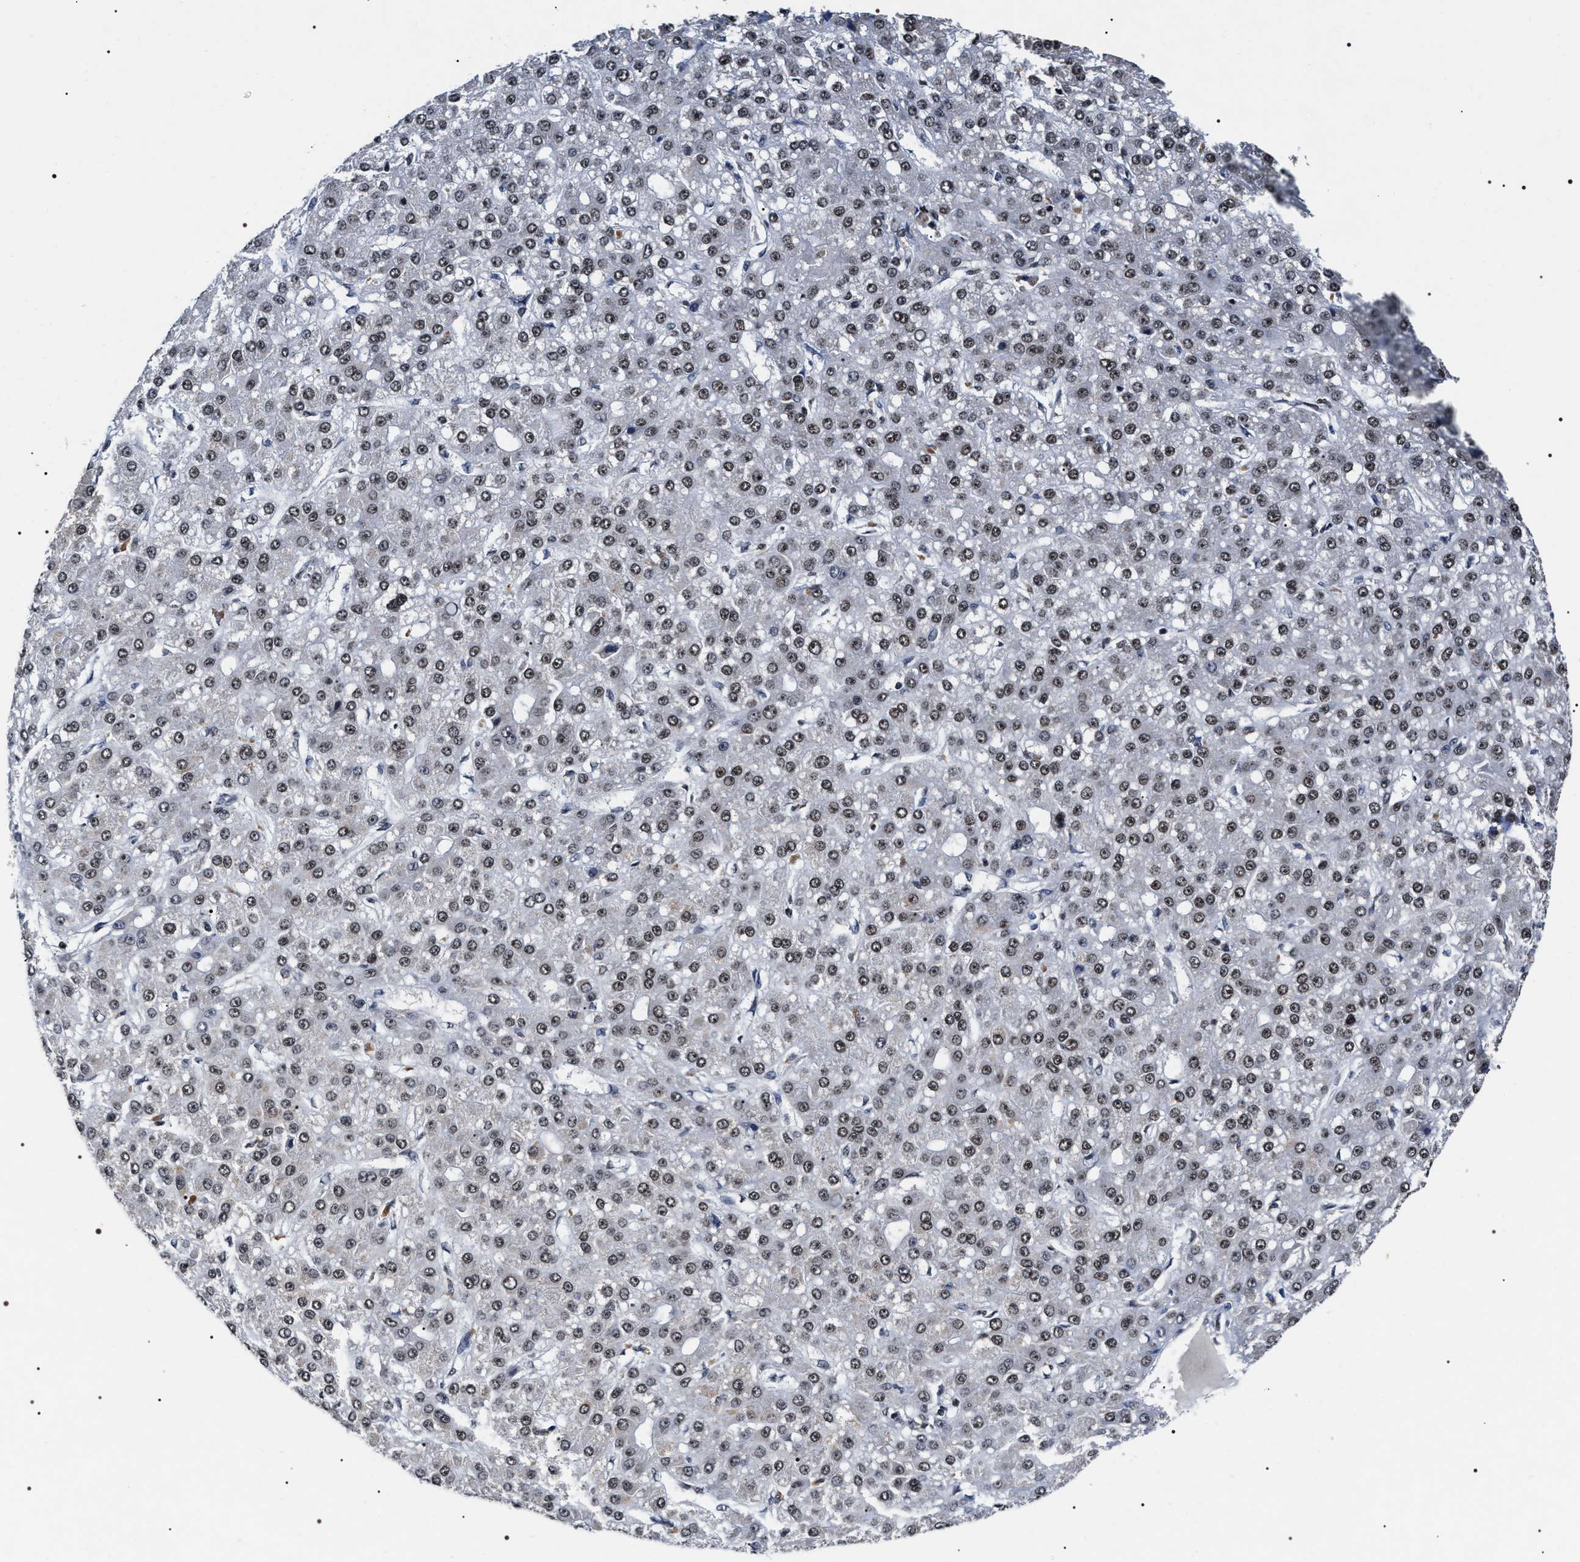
{"staining": {"intensity": "moderate", "quantity": ">75%", "location": "nuclear"}, "tissue": "liver cancer", "cell_type": "Tumor cells", "image_type": "cancer", "snomed": [{"axis": "morphology", "description": "Carcinoma, Hepatocellular, NOS"}, {"axis": "topography", "description": "Liver"}], "caption": "DAB immunohistochemical staining of liver cancer demonstrates moderate nuclear protein staining in about >75% of tumor cells. (DAB = brown stain, brightfield microscopy at high magnification).", "gene": "RRP1B", "patient": {"sex": "male", "age": 67}}